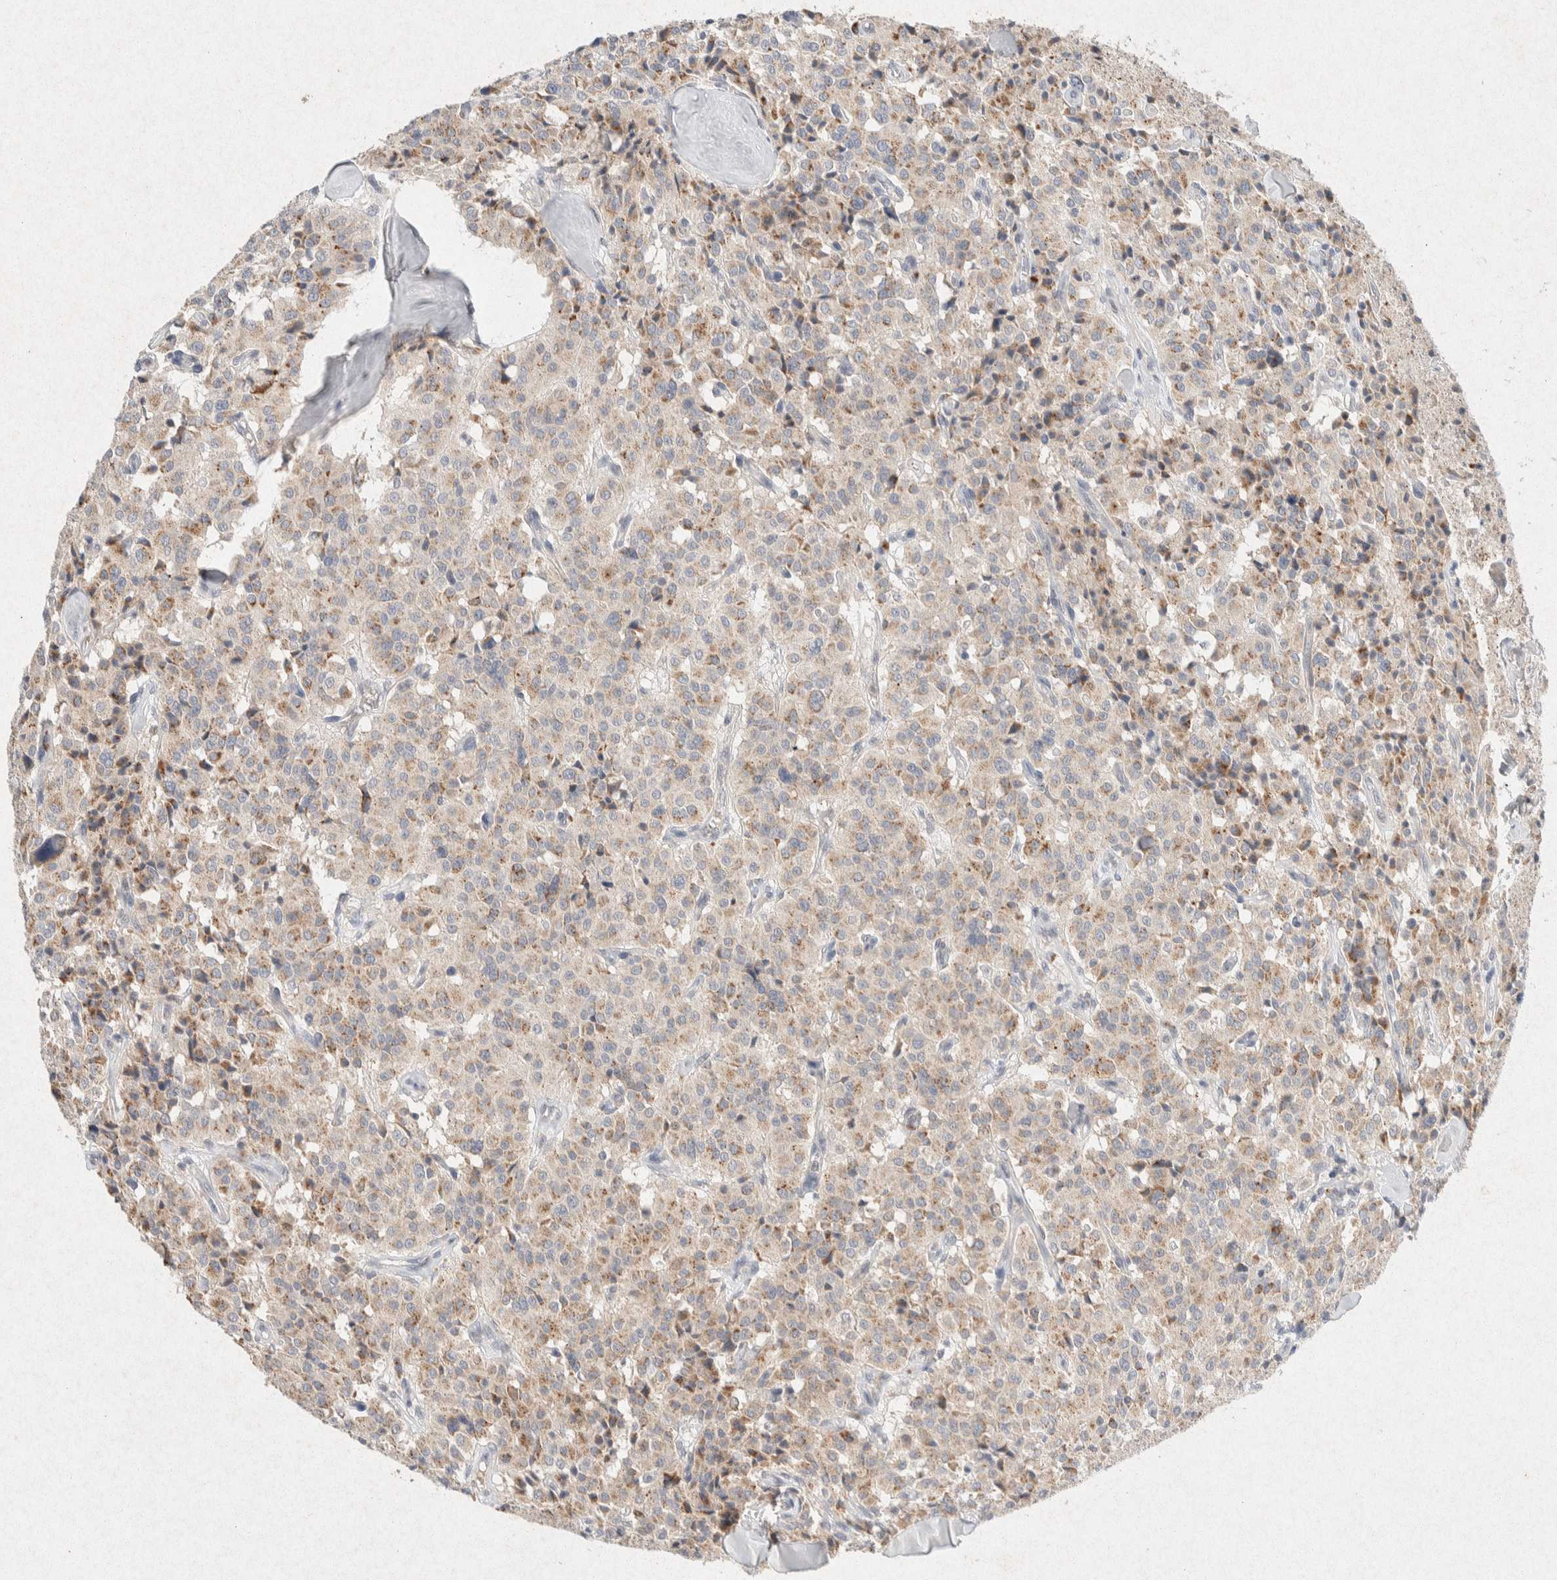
{"staining": {"intensity": "weak", "quantity": ">75%", "location": "cytoplasmic/membranous"}, "tissue": "carcinoid", "cell_type": "Tumor cells", "image_type": "cancer", "snomed": [{"axis": "morphology", "description": "Carcinoid, malignant, NOS"}, {"axis": "topography", "description": "Lung"}], "caption": "Protein expression analysis of carcinoid (malignant) demonstrates weak cytoplasmic/membranous staining in about >75% of tumor cells.", "gene": "GNAI1", "patient": {"sex": "male", "age": 30}}